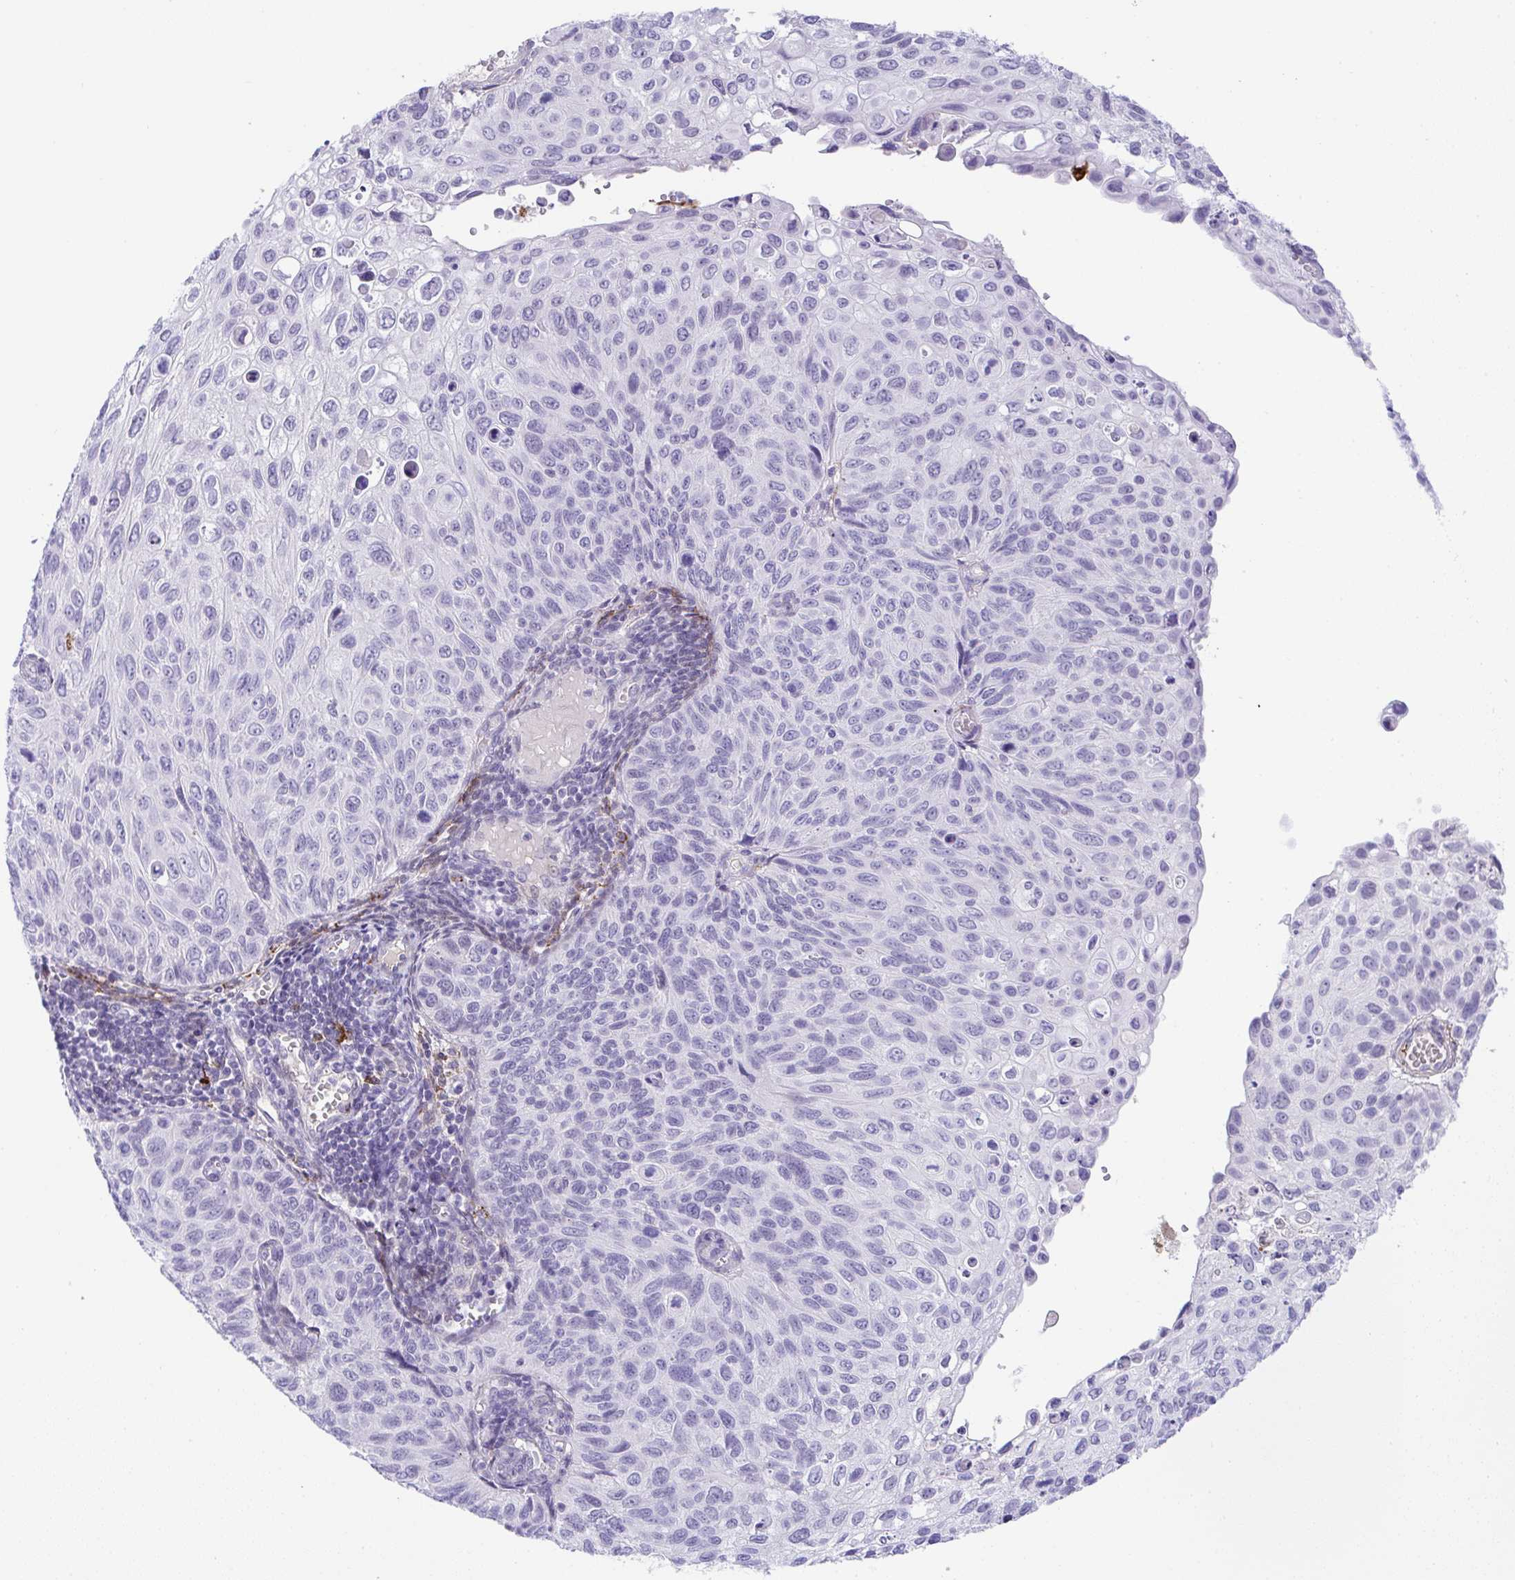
{"staining": {"intensity": "negative", "quantity": "none", "location": "none"}, "tissue": "cervical cancer", "cell_type": "Tumor cells", "image_type": "cancer", "snomed": [{"axis": "morphology", "description": "Squamous cell carcinoma, NOS"}, {"axis": "topography", "description": "Cervix"}], "caption": "Immunohistochemical staining of human cervical squamous cell carcinoma exhibits no significant positivity in tumor cells.", "gene": "KMT2E", "patient": {"sex": "female", "age": 70}}